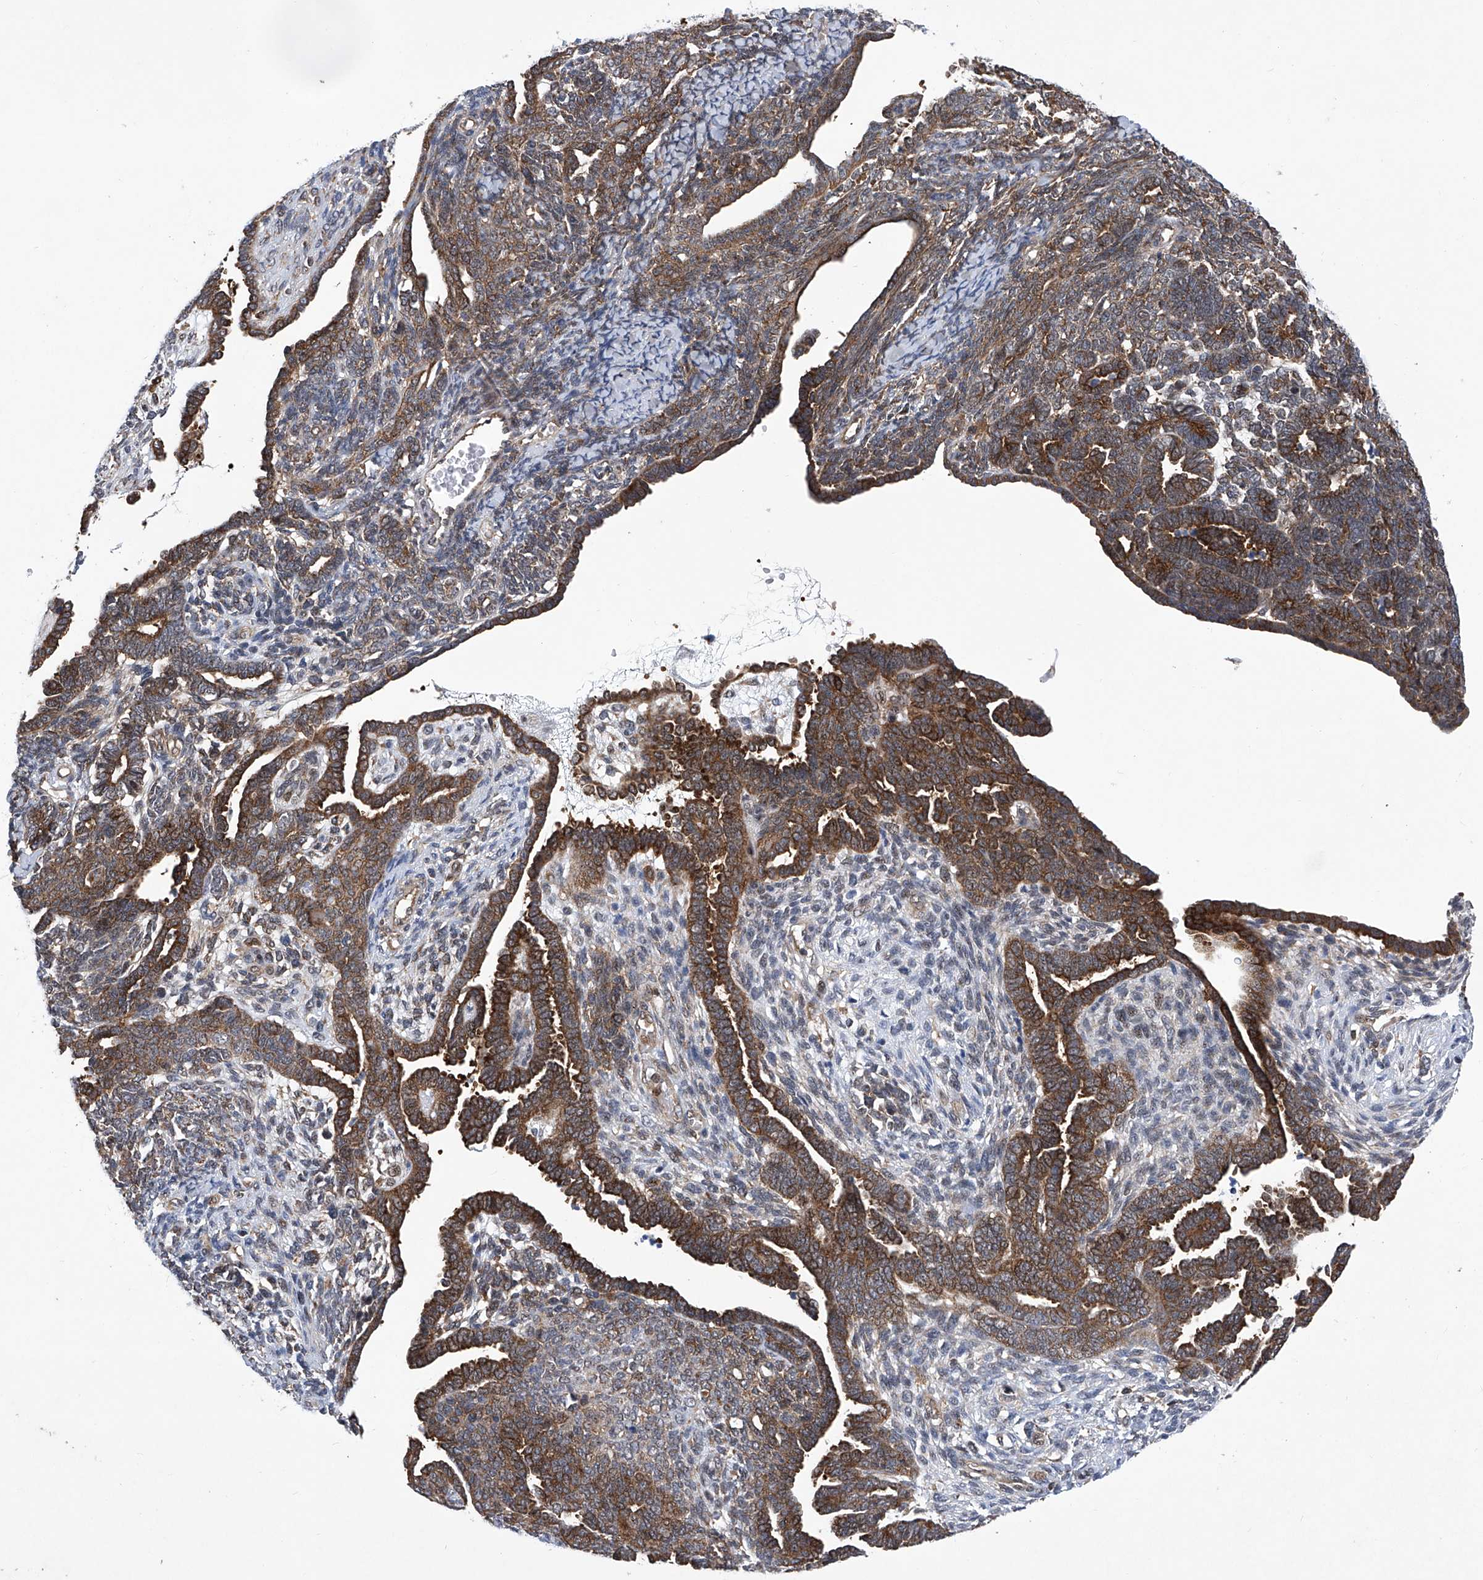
{"staining": {"intensity": "strong", "quantity": ">75%", "location": "cytoplasmic/membranous"}, "tissue": "endometrial cancer", "cell_type": "Tumor cells", "image_type": "cancer", "snomed": [{"axis": "morphology", "description": "Neoplasm, malignant, NOS"}, {"axis": "topography", "description": "Endometrium"}], "caption": "Immunohistochemistry photomicrograph of human endometrial malignant neoplasm stained for a protein (brown), which reveals high levels of strong cytoplasmic/membranous positivity in approximately >75% of tumor cells.", "gene": "CISH", "patient": {"sex": "female", "age": 74}}